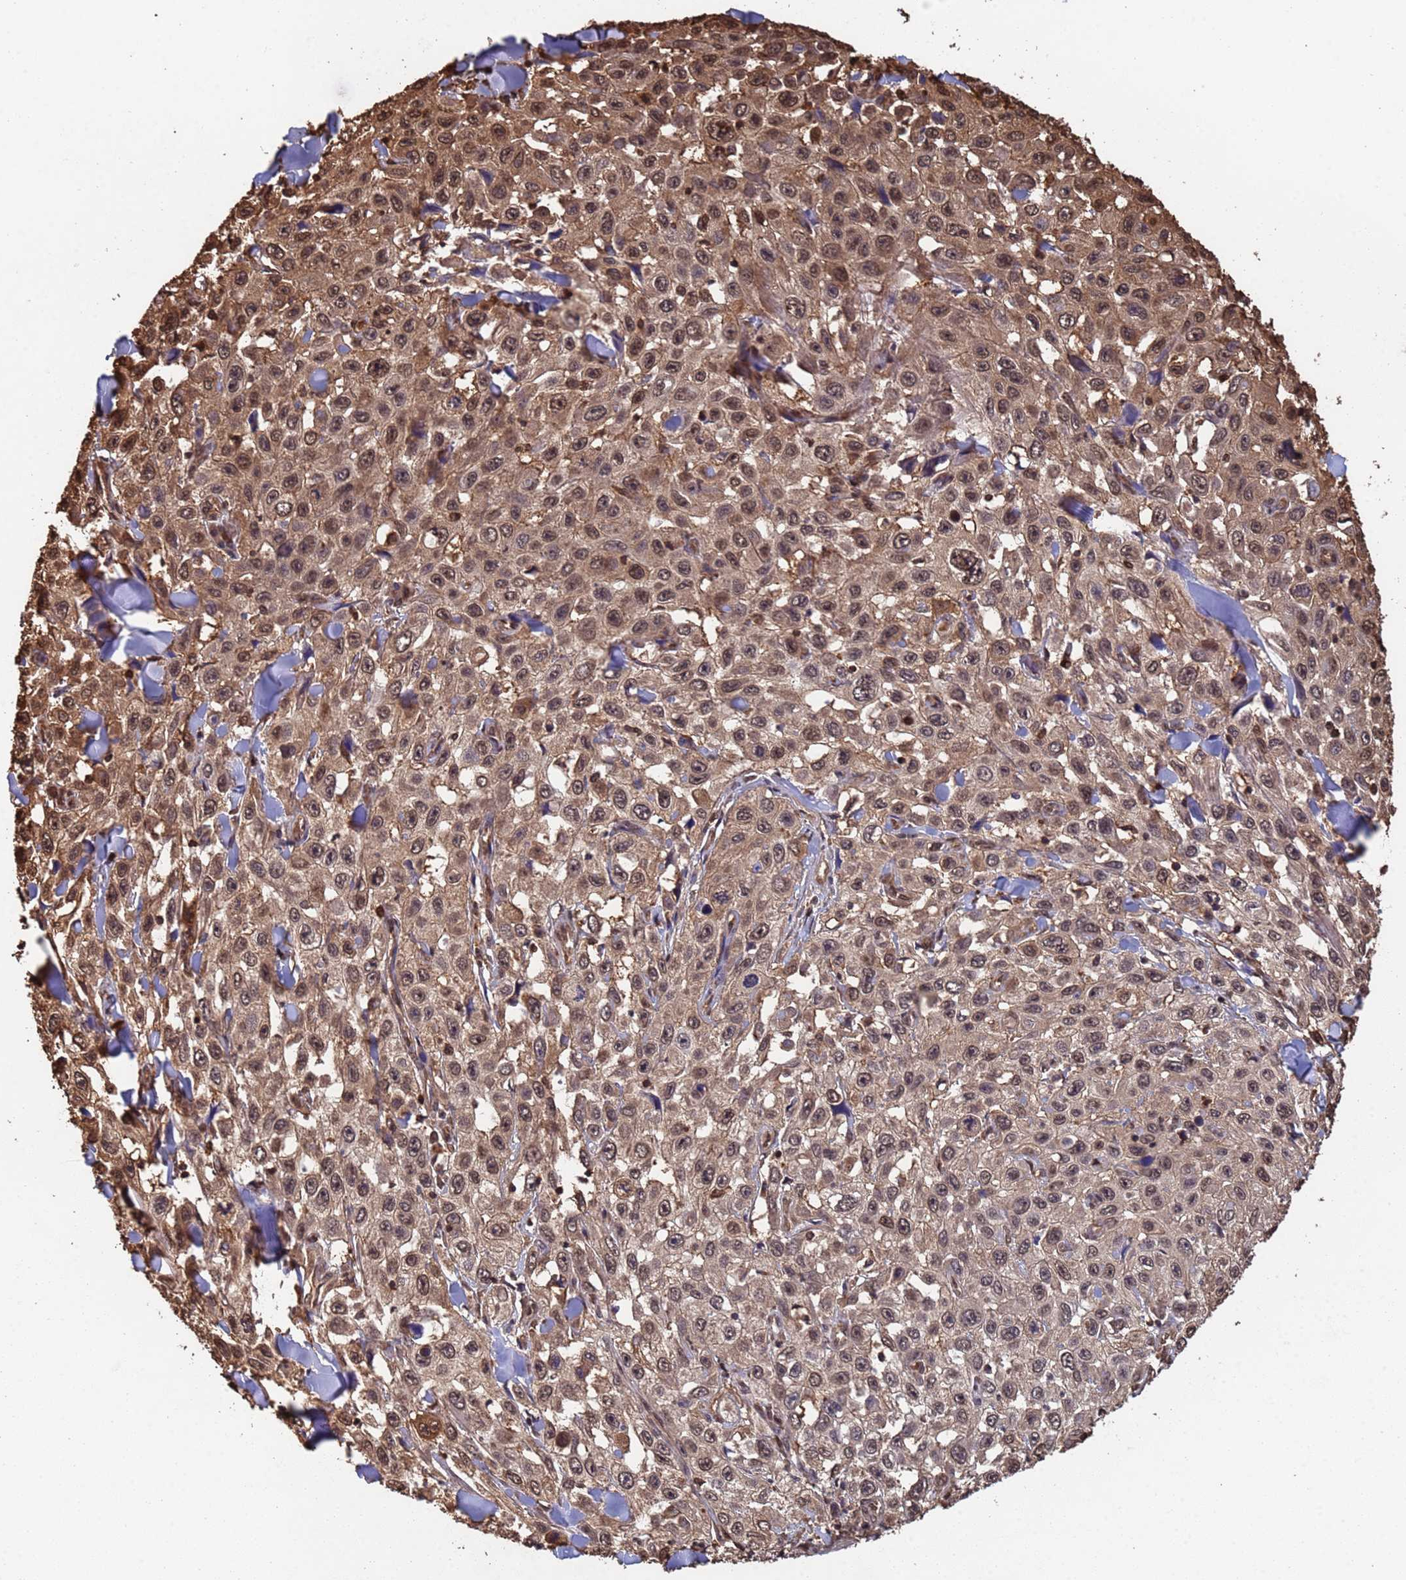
{"staining": {"intensity": "moderate", "quantity": ">75%", "location": "cytoplasmic/membranous,nuclear"}, "tissue": "skin cancer", "cell_type": "Tumor cells", "image_type": "cancer", "snomed": [{"axis": "morphology", "description": "Squamous cell carcinoma, NOS"}, {"axis": "topography", "description": "Skin"}], "caption": "Protein staining of squamous cell carcinoma (skin) tissue reveals moderate cytoplasmic/membranous and nuclear expression in approximately >75% of tumor cells. (IHC, brightfield microscopy, high magnification).", "gene": "SUMO4", "patient": {"sex": "male", "age": 82}}